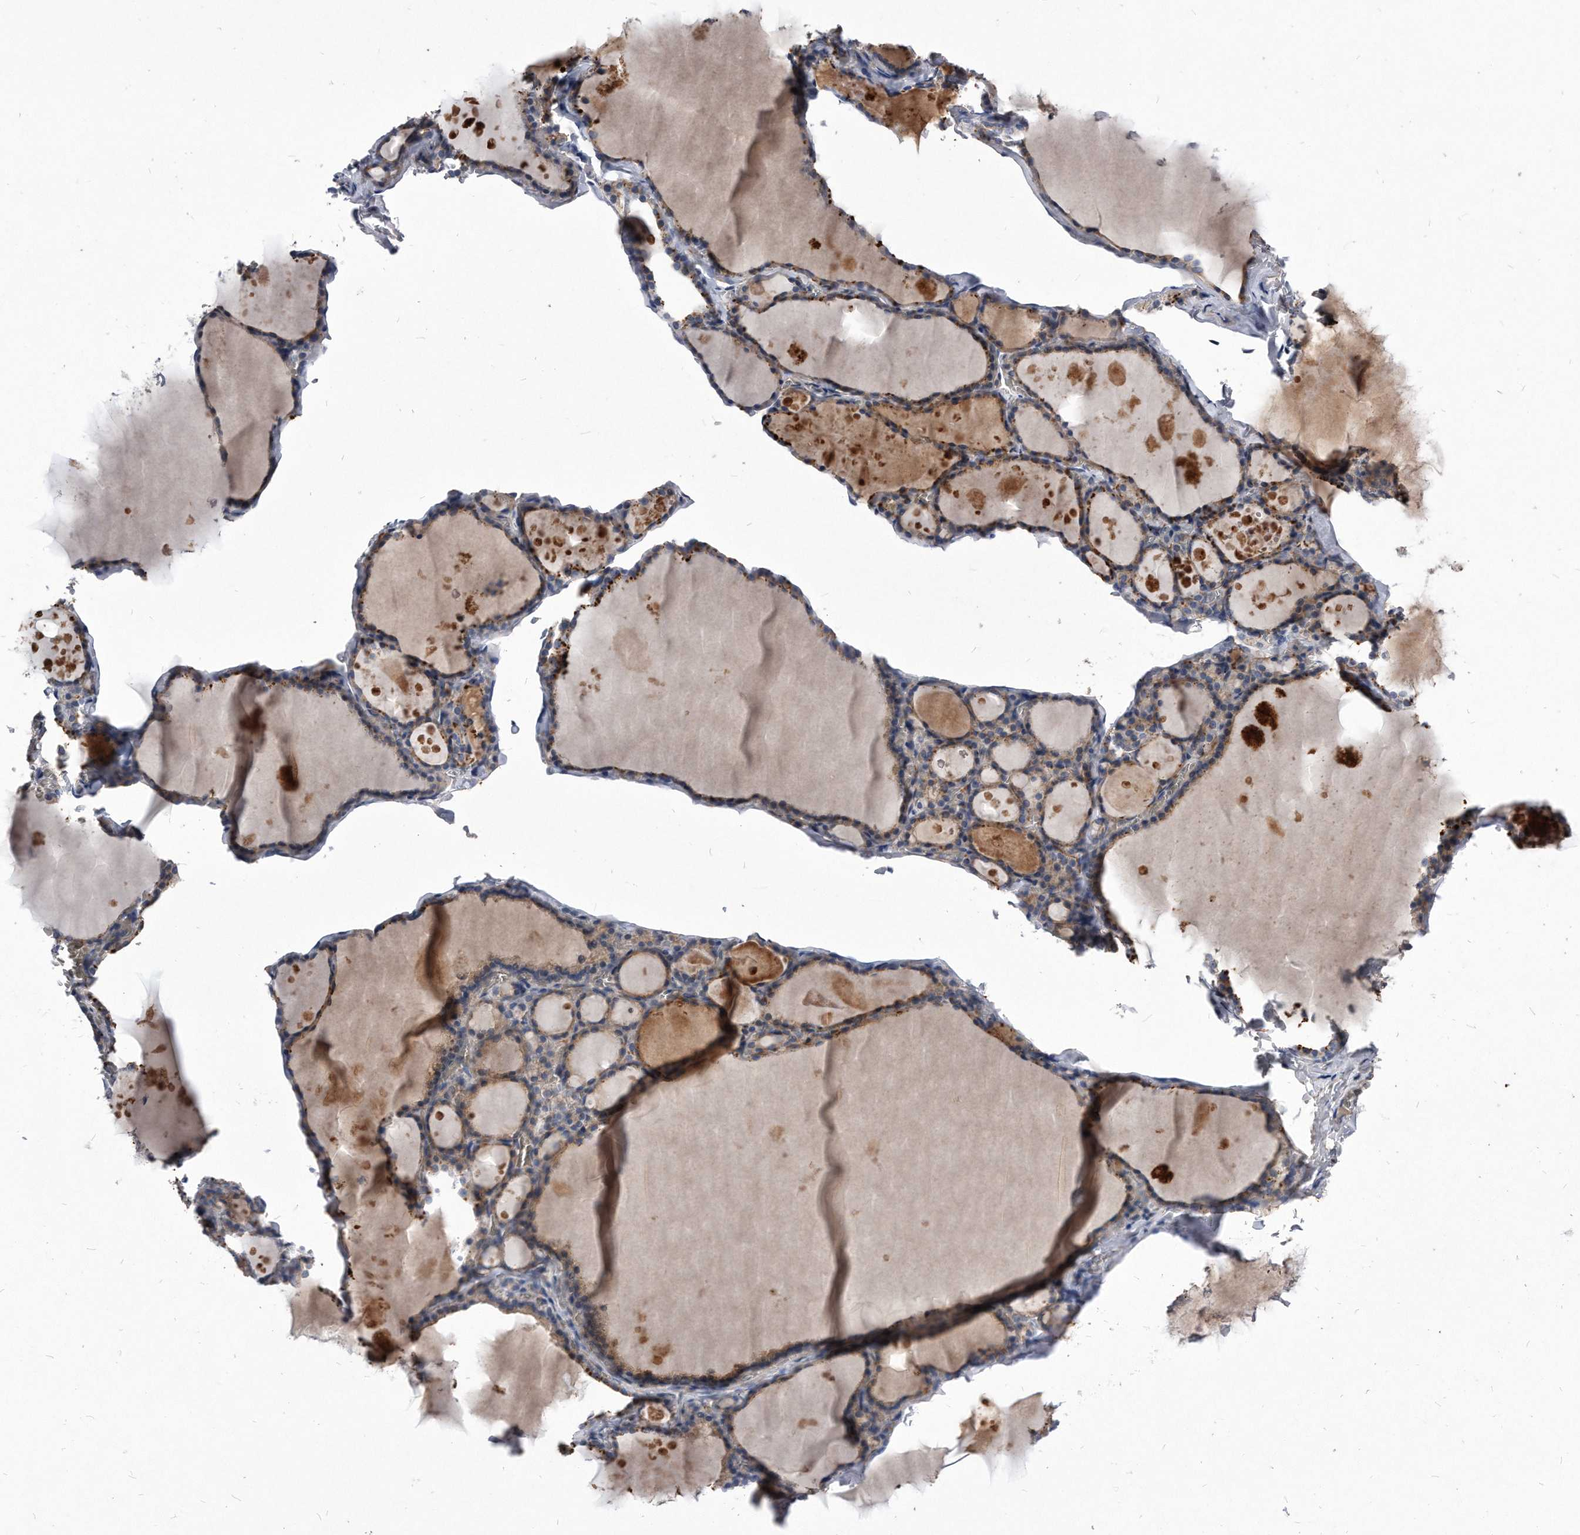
{"staining": {"intensity": "moderate", "quantity": ">75%", "location": "cytoplasmic/membranous"}, "tissue": "thyroid gland", "cell_type": "Glandular cells", "image_type": "normal", "snomed": [{"axis": "morphology", "description": "Normal tissue, NOS"}, {"axis": "topography", "description": "Thyroid gland"}], "caption": "Immunohistochemical staining of benign human thyroid gland reveals moderate cytoplasmic/membranous protein expression in about >75% of glandular cells.", "gene": "MGAT4A", "patient": {"sex": "male", "age": 56}}